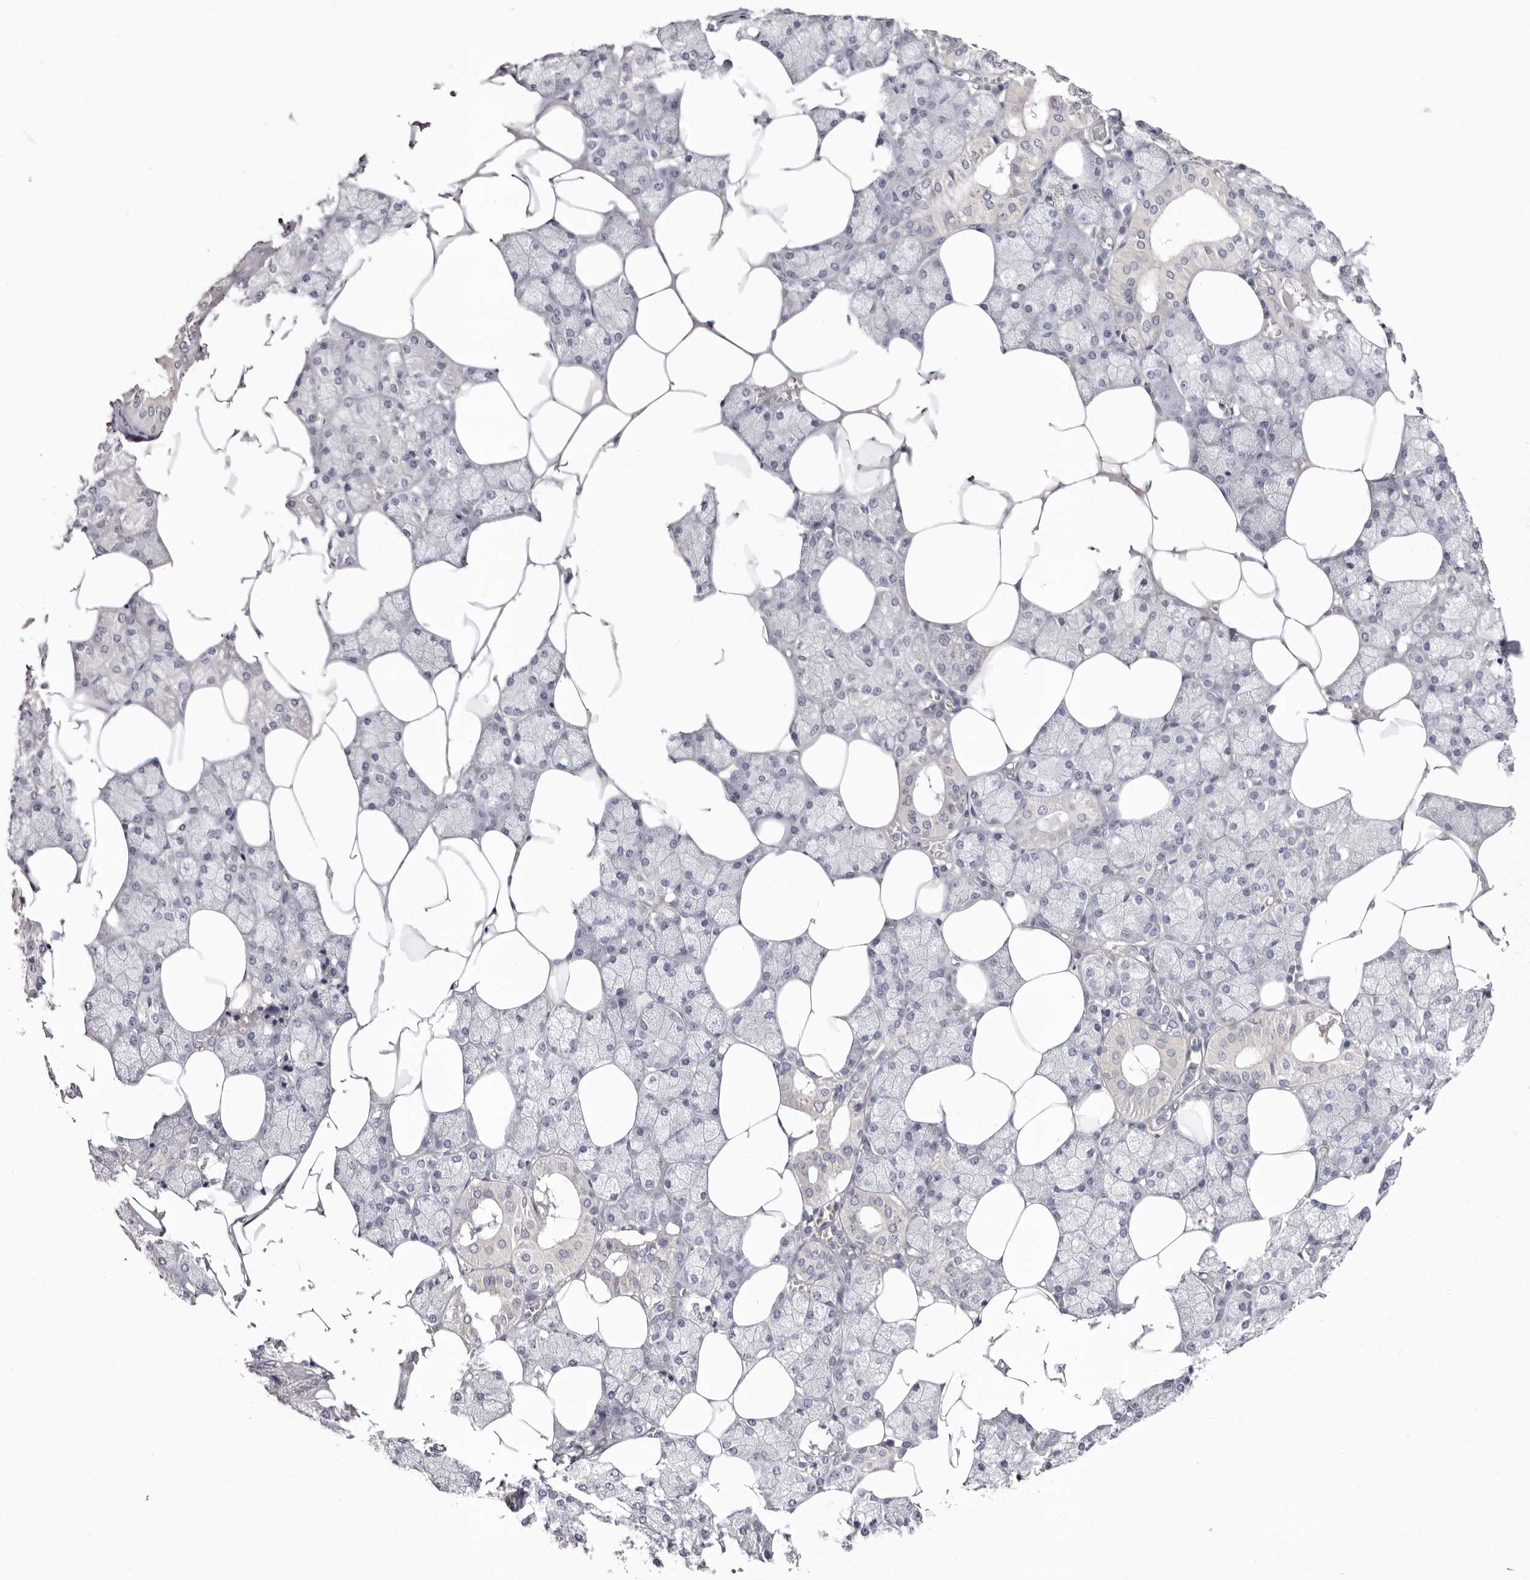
{"staining": {"intensity": "negative", "quantity": "none", "location": "none"}, "tissue": "salivary gland", "cell_type": "Glandular cells", "image_type": "normal", "snomed": [{"axis": "morphology", "description": "Normal tissue, NOS"}, {"axis": "topography", "description": "Salivary gland"}], "caption": "This is an immunohistochemistry image of normal human salivary gland. There is no staining in glandular cells.", "gene": "LMLN", "patient": {"sex": "male", "age": 62}}